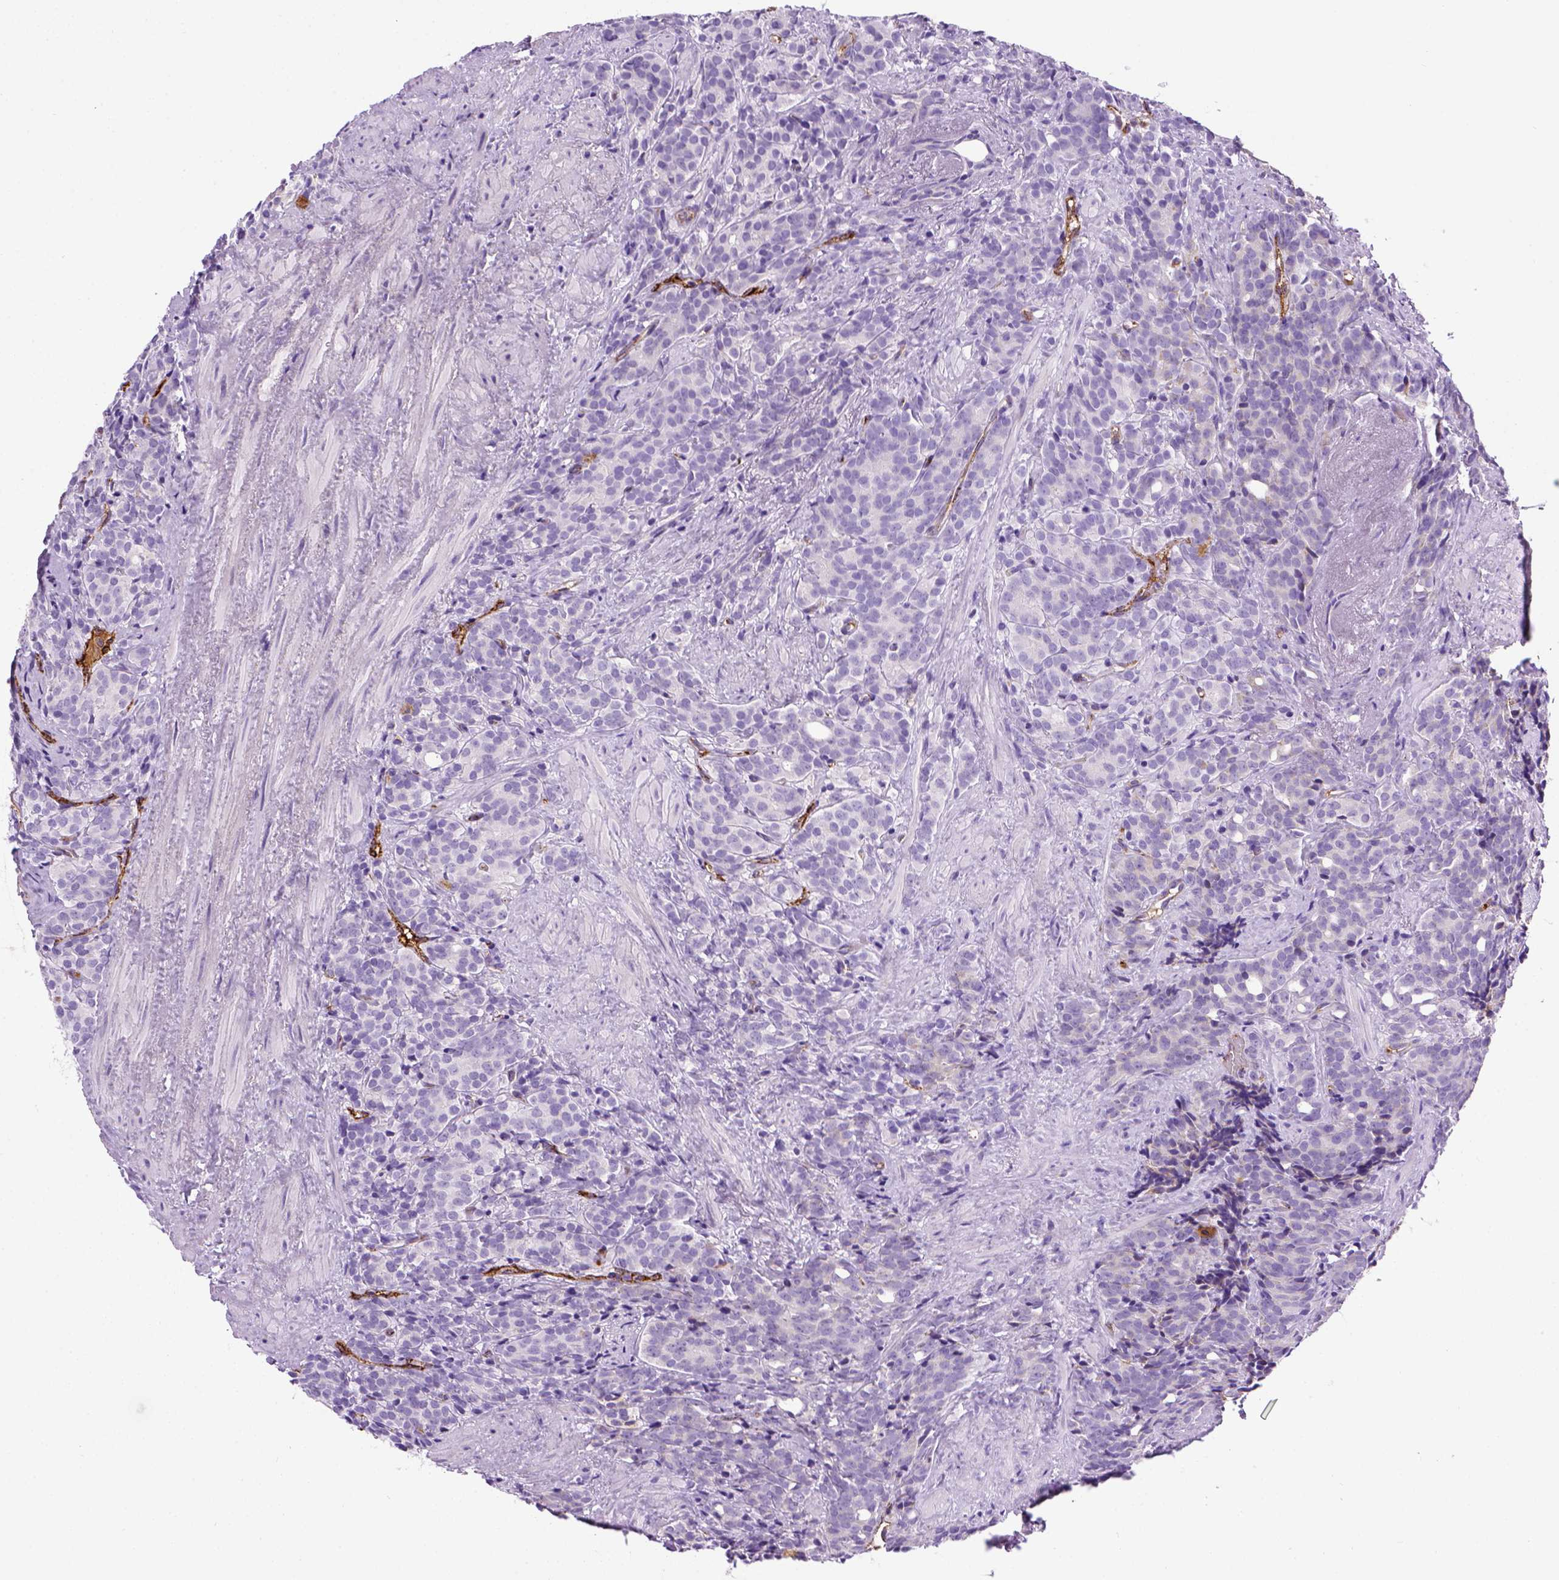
{"staining": {"intensity": "negative", "quantity": "none", "location": "none"}, "tissue": "prostate cancer", "cell_type": "Tumor cells", "image_type": "cancer", "snomed": [{"axis": "morphology", "description": "Adenocarcinoma, High grade"}, {"axis": "topography", "description": "Prostate"}], "caption": "High magnification brightfield microscopy of prostate cancer stained with DAB (3,3'-diaminobenzidine) (brown) and counterstained with hematoxylin (blue): tumor cells show no significant staining.", "gene": "VWF", "patient": {"sex": "male", "age": 84}}